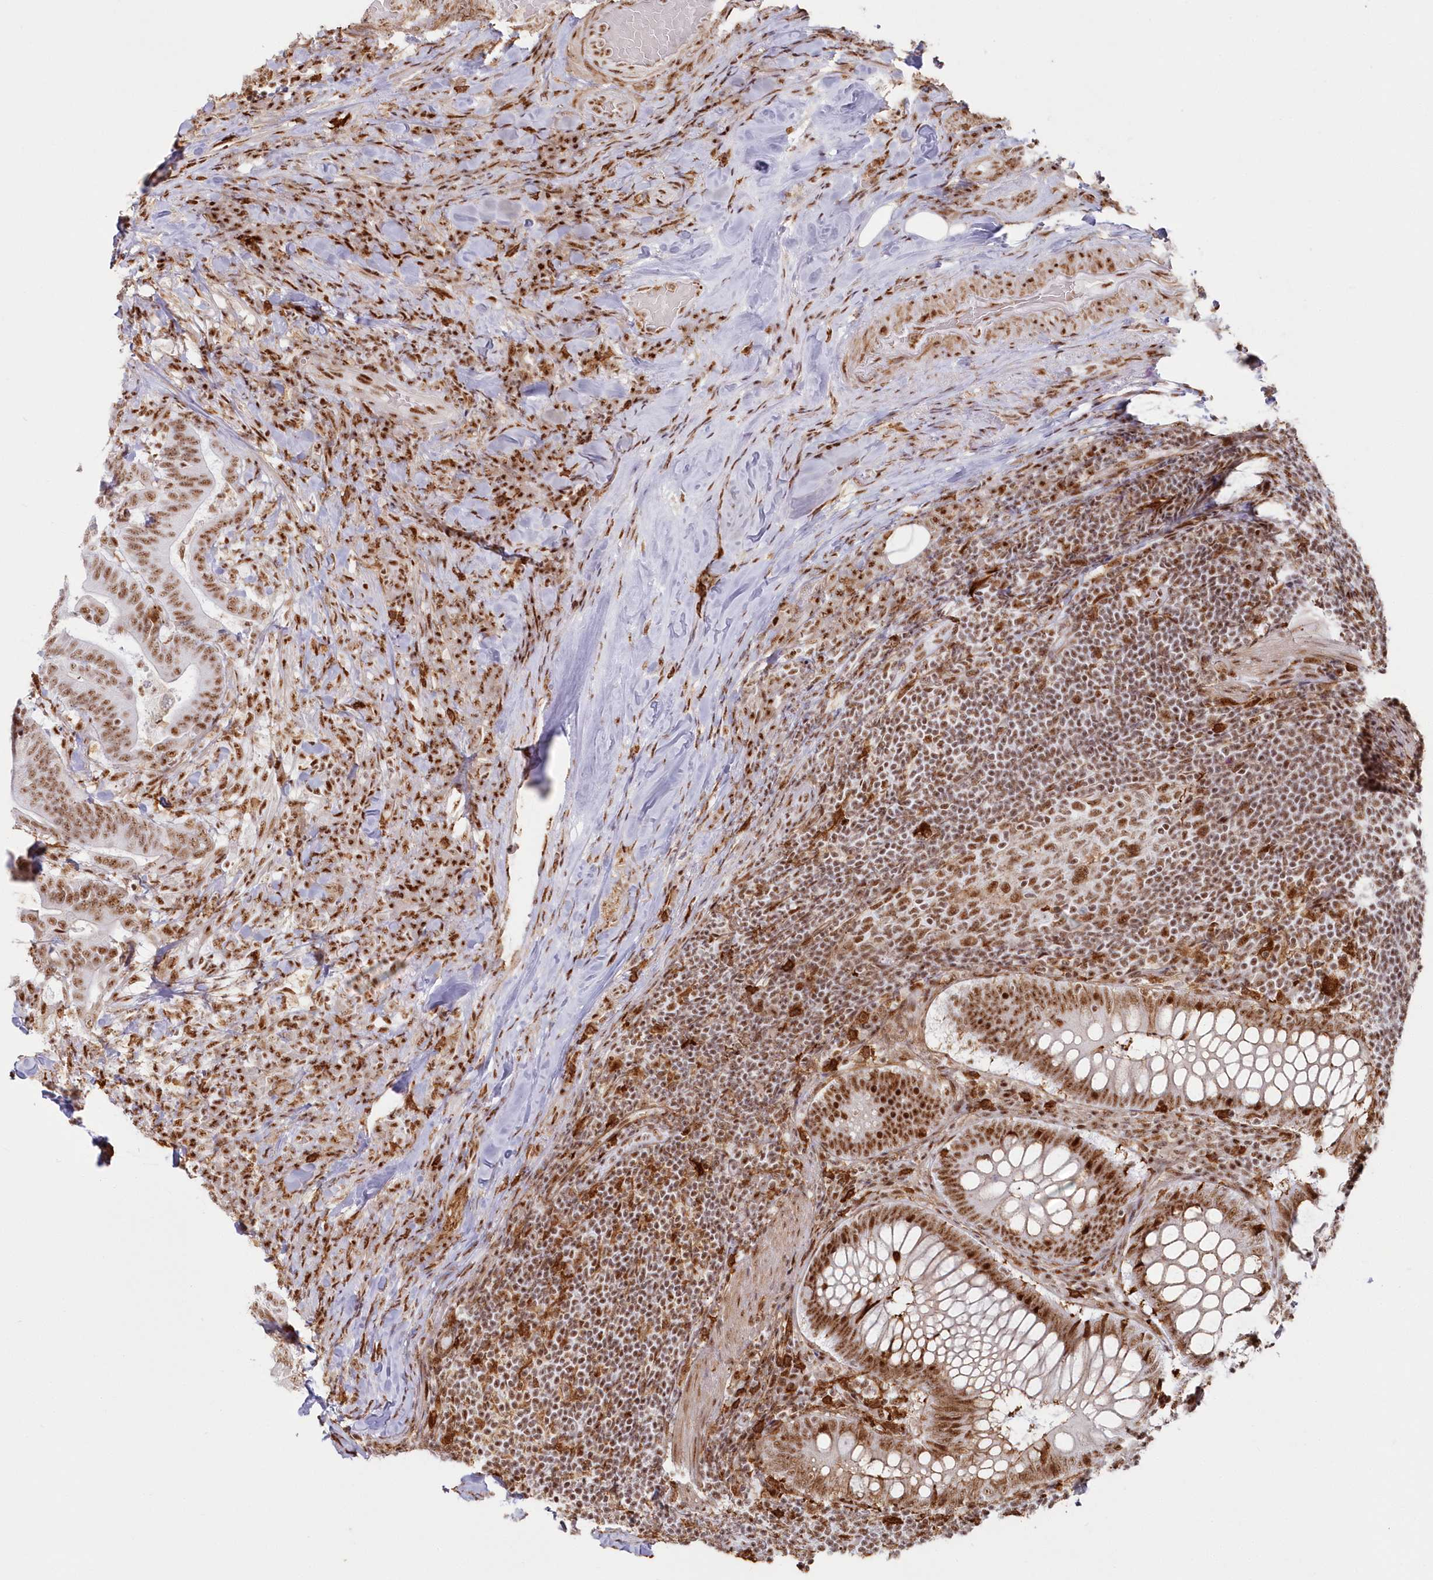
{"staining": {"intensity": "moderate", "quantity": ">75%", "location": "nuclear"}, "tissue": "colorectal cancer", "cell_type": "Tumor cells", "image_type": "cancer", "snomed": [{"axis": "morphology", "description": "Adenocarcinoma, NOS"}, {"axis": "topography", "description": "Colon"}], "caption": "IHC of human colorectal cancer demonstrates medium levels of moderate nuclear expression in about >75% of tumor cells.", "gene": "DDX46", "patient": {"sex": "female", "age": 66}}